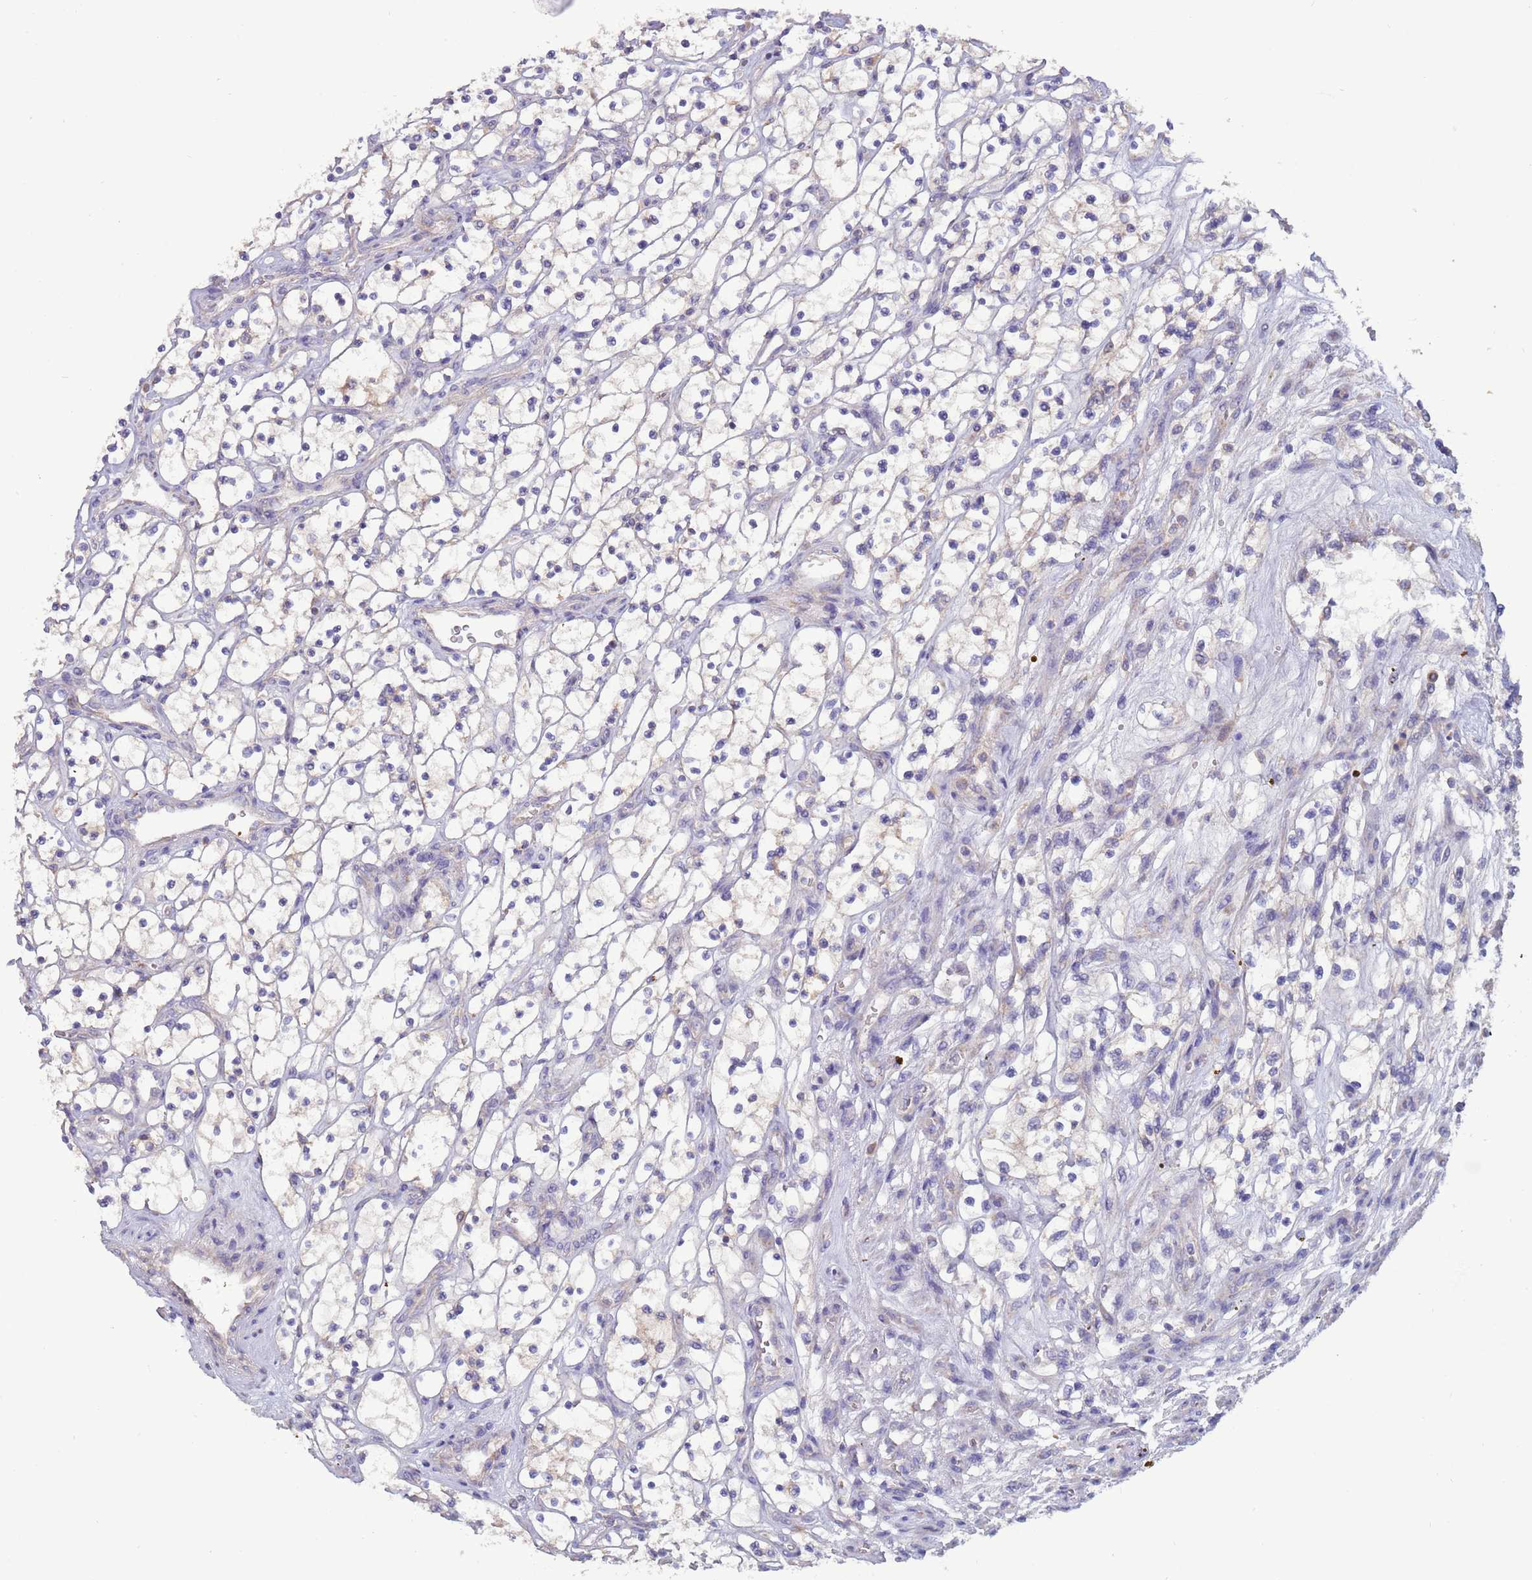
{"staining": {"intensity": "negative", "quantity": "none", "location": "none"}, "tissue": "renal cancer", "cell_type": "Tumor cells", "image_type": "cancer", "snomed": [{"axis": "morphology", "description": "Adenocarcinoma, NOS"}, {"axis": "topography", "description": "Kidney"}], "caption": "Photomicrograph shows no protein positivity in tumor cells of adenocarcinoma (renal) tissue.", "gene": "UQCRQ", "patient": {"sex": "female", "age": 69}}